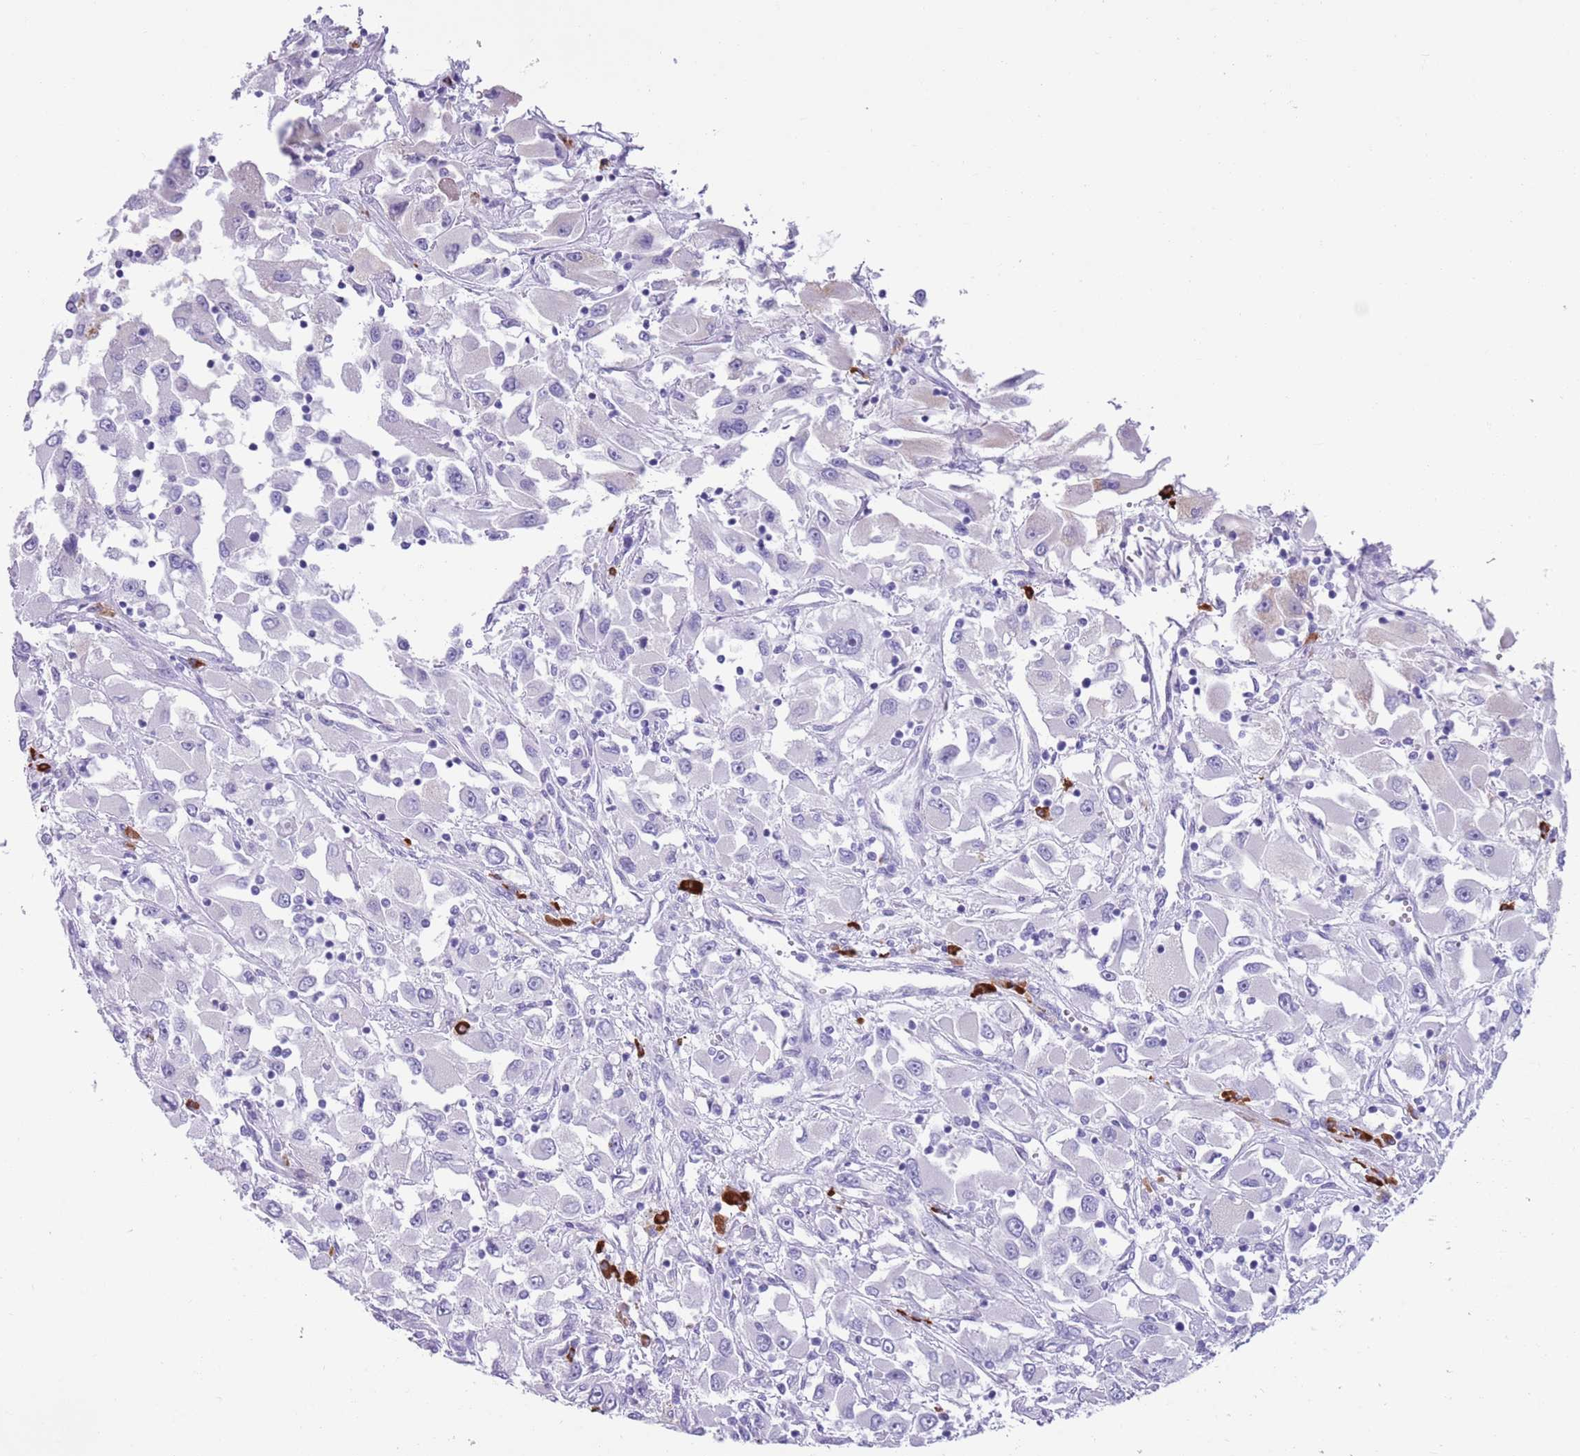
{"staining": {"intensity": "negative", "quantity": "none", "location": "none"}, "tissue": "renal cancer", "cell_type": "Tumor cells", "image_type": "cancer", "snomed": [{"axis": "morphology", "description": "Adenocarcinoma, NOS"}, {"axis": "topography", "description": "Kidney"}], "caption": "This histopathology image is of renal cancer (adenocarcinoma) stained with immunohistochemistry to label a protein in brown with the nuclei are counter-stained blue. There is no expression in tumor cells.", "gene": "LY6G5B", "patient": {"sex": "female", "age": 52}}